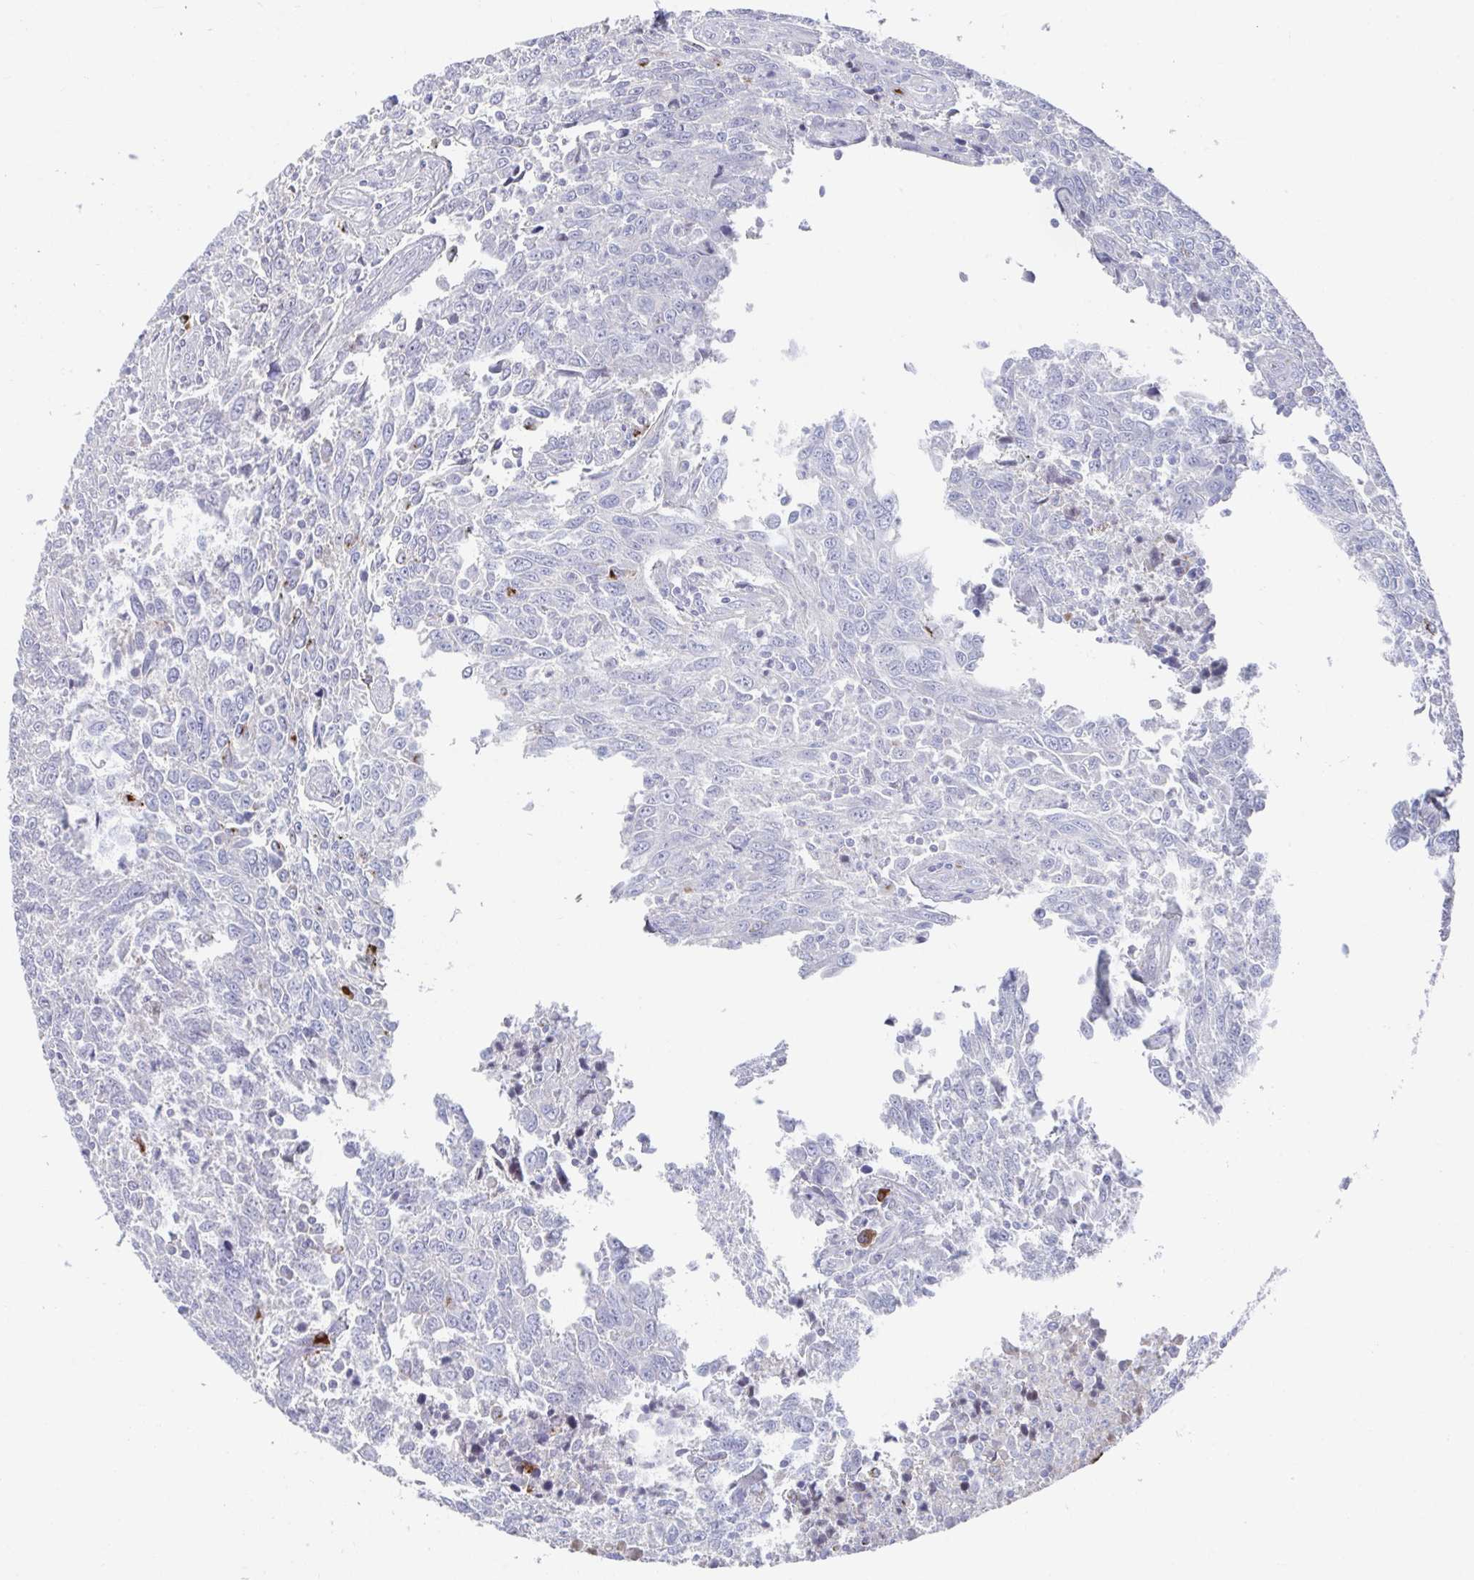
{"staining": {"intensity": "negative", "quantity": "none", "location": "none"}, "tissue": "breast cancer", "cell_type": "Tumor cells", "image_type": "cancer", "snomed": [{"axis": "morphology", "description": "Duct carcinoma"}, {"axis": "topography", "description": "Breast"}], "caption": "There is no significant positivity in tumor cells of breast cancer.", "gene": "KCNK5", "patient": {"sex": "female", "age": 50}}